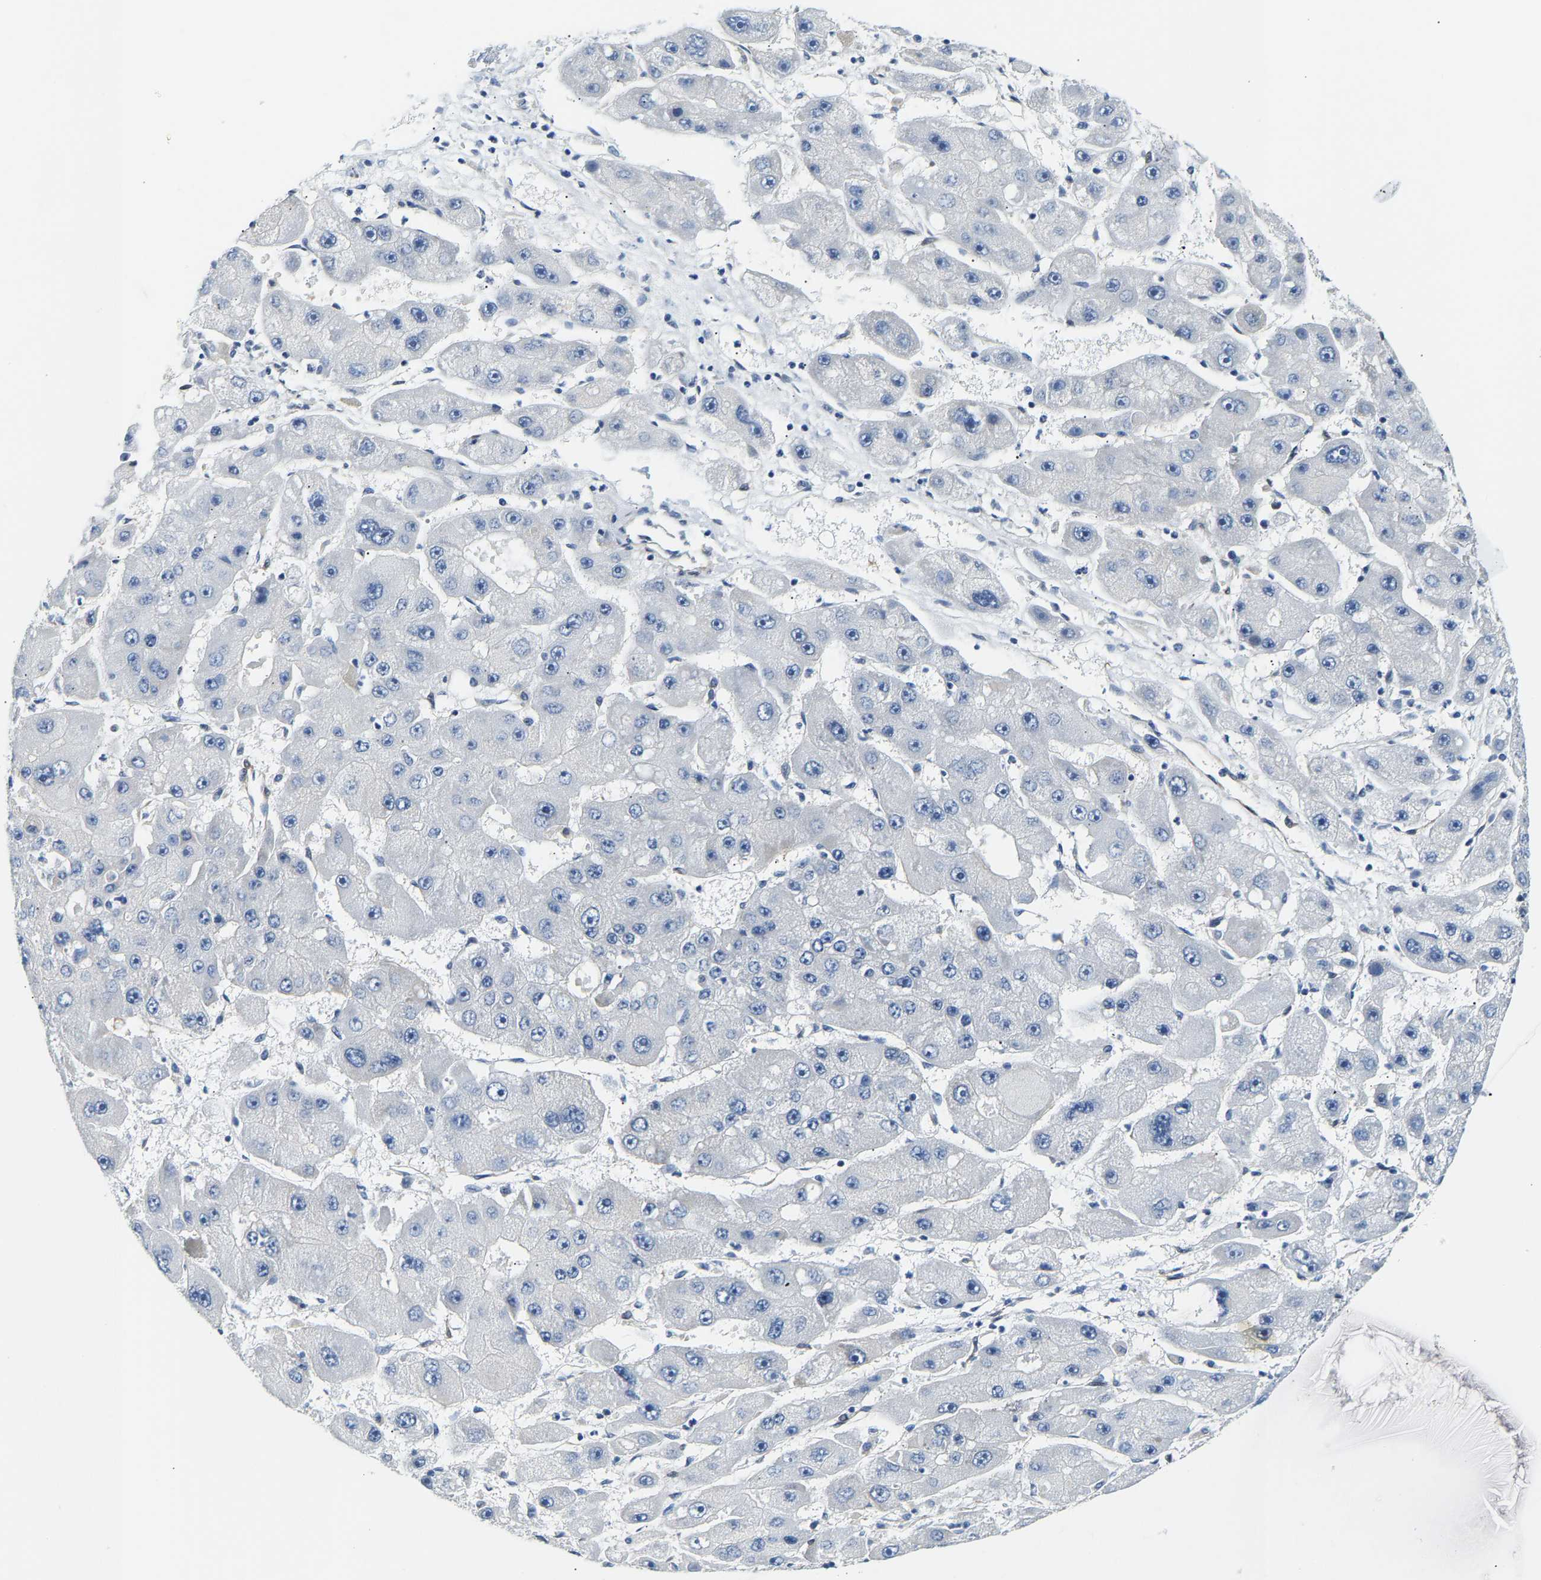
{"staining": {"intensity": "negative", "quantity": "none", "location": "none"}, "tissue": "liver cancer", "cell_type": "Tumor cells", "image_type": "cancer", "snomed": [{"axis": "morphology", "description": "Carcinoma, Hepatocellular, NOS"}, {"axis": "topography", "description": "Liver"}], "caption": "Hepatocellular carcinoma (liver) was stained to show a protein in brown. There is no significant staining in tumor cells. (Stains: DAB IHC with hematoxylin counter stain, Microscopy: brightfield microscopy at high magnification).", "gene": "PAWR", "patient": {"sex": "female", "age": 61}}